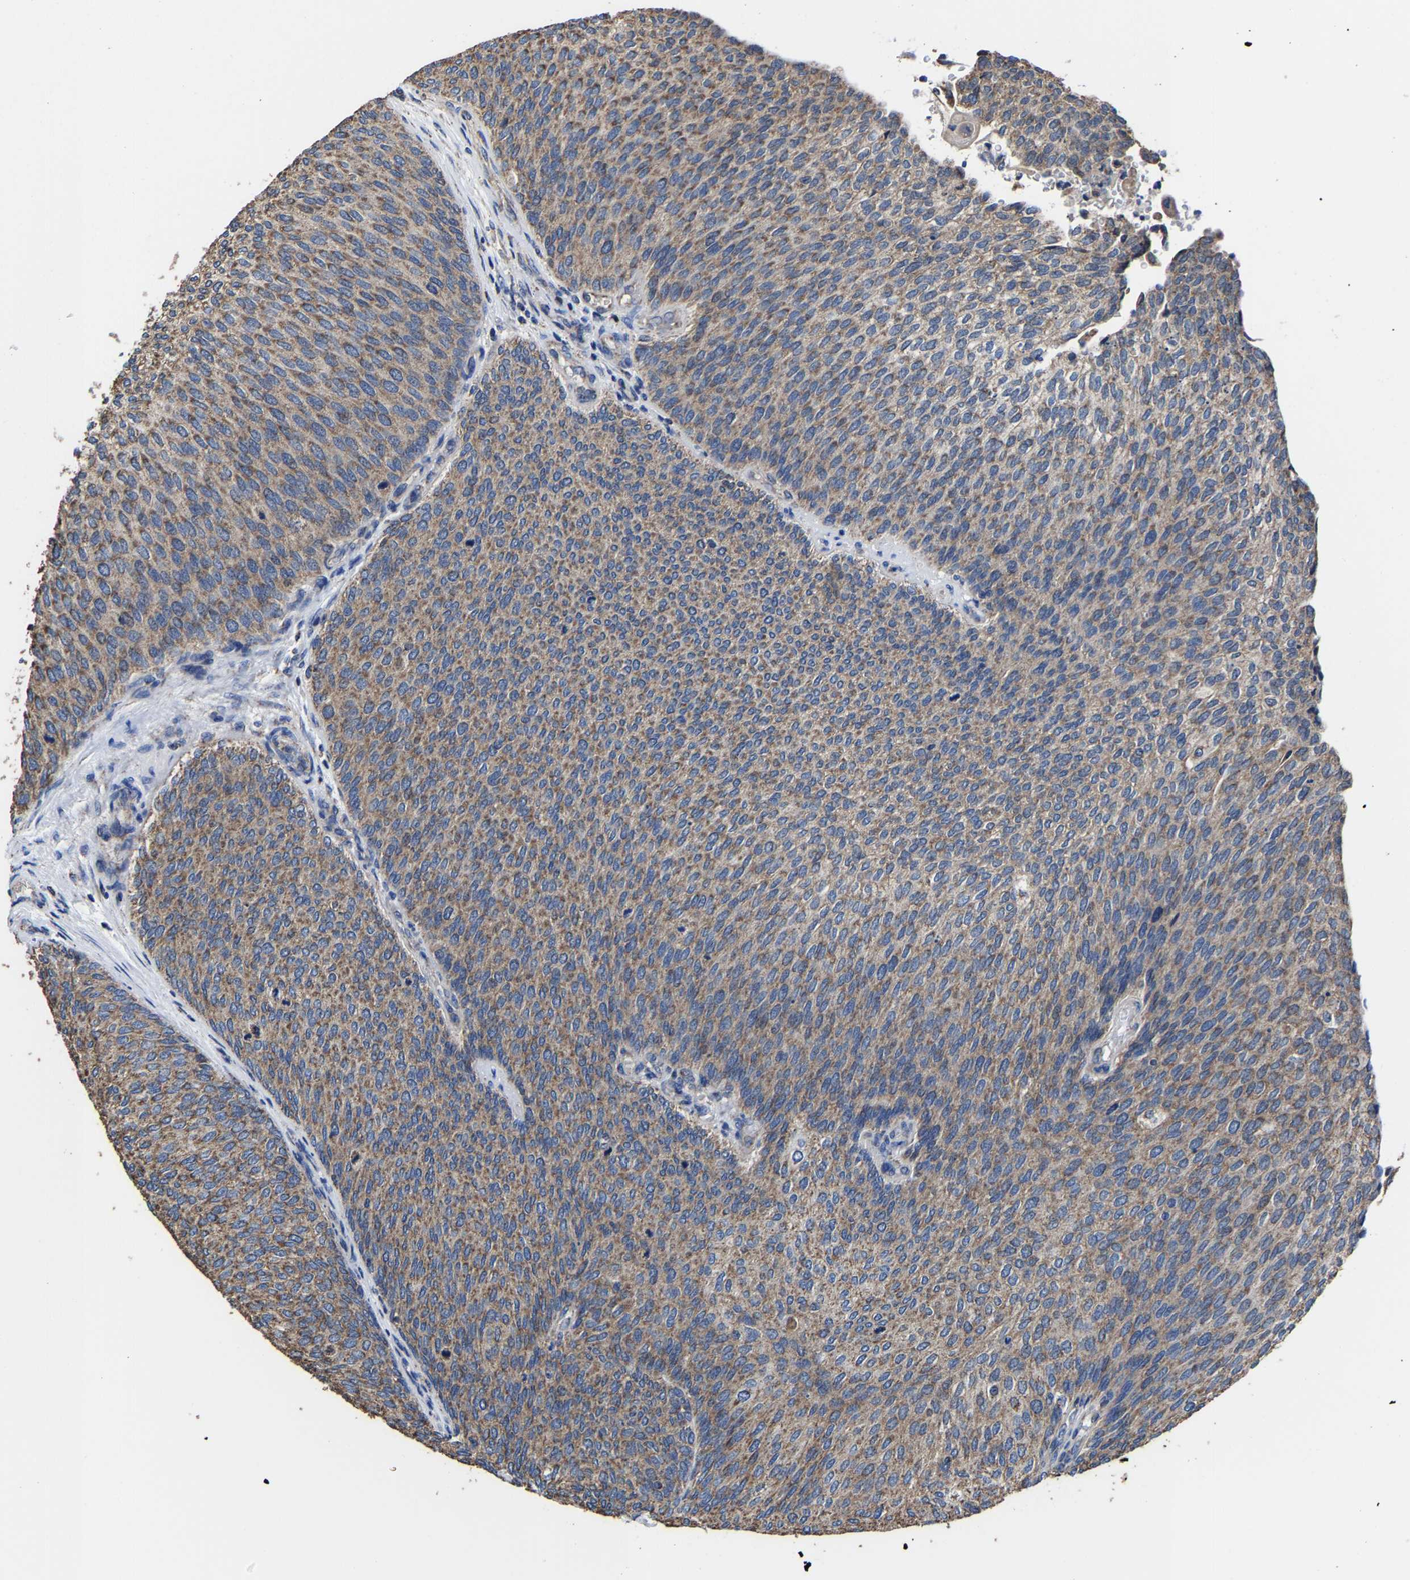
{"staining": {"intensity": "moderate", "quantity": ">75%", "location": "cytoplasmic/membranous"}, "tissue": "urothelial cancer", "cell_type": "Tumor cells", "image_type": "cancer", "snomed": [{"axis": "morphology", "description": "Urothelial carcinoma, Low grade"}, {"axis": "topography", "description": "Urinary bladder"}], "caption": "Brown immunohistochemical staining in low-grade urothelial carcinoma shows moderate cytoplasmic/membranous positivity in about >75% of tumor cells.", "gene": "ZCCHC7", "patient": {"sex": "female", "age": 79}}